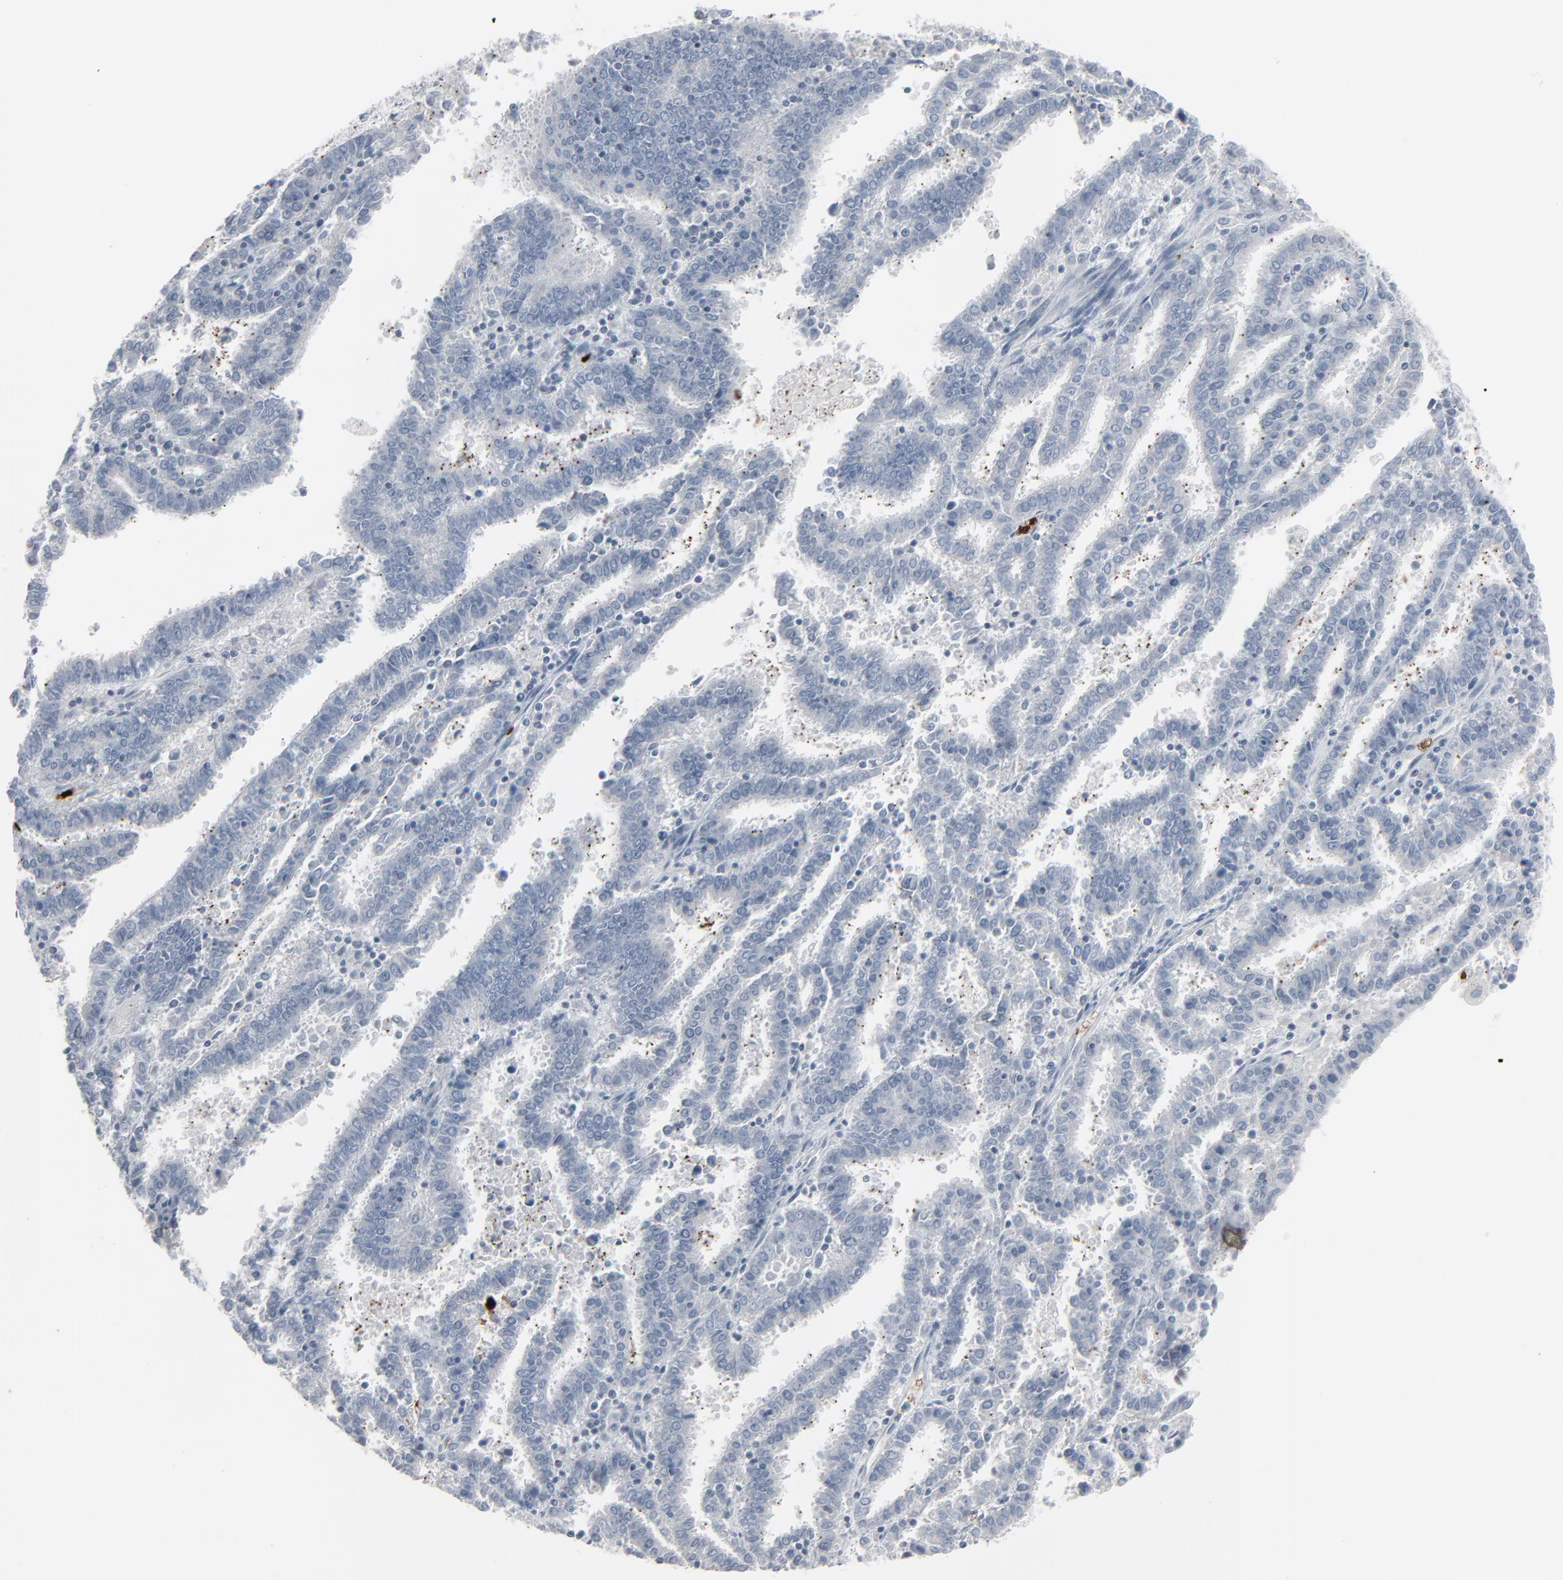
{"staining": {"intensity": "negative", "quantity": "none", "location": "none"}, "tissue": "endometrial cancer", "cell_type": "Tumor cells", "image_type": "cancer", "snomed": [{"axis": "morphology", "description": "Adenocarcinoma, NOS"}, {"axis": "topography", "description": "Uterus"}], "caption": "Immunohistochemistry (IHC) micrograph of neoplastic tissue: adenocarcinoma (endometrial) stained with DAB reveals no significant protein positivity in tumor cells.", "gene": "SAGE1", "patient": {"sex": "female", "age": 83}}